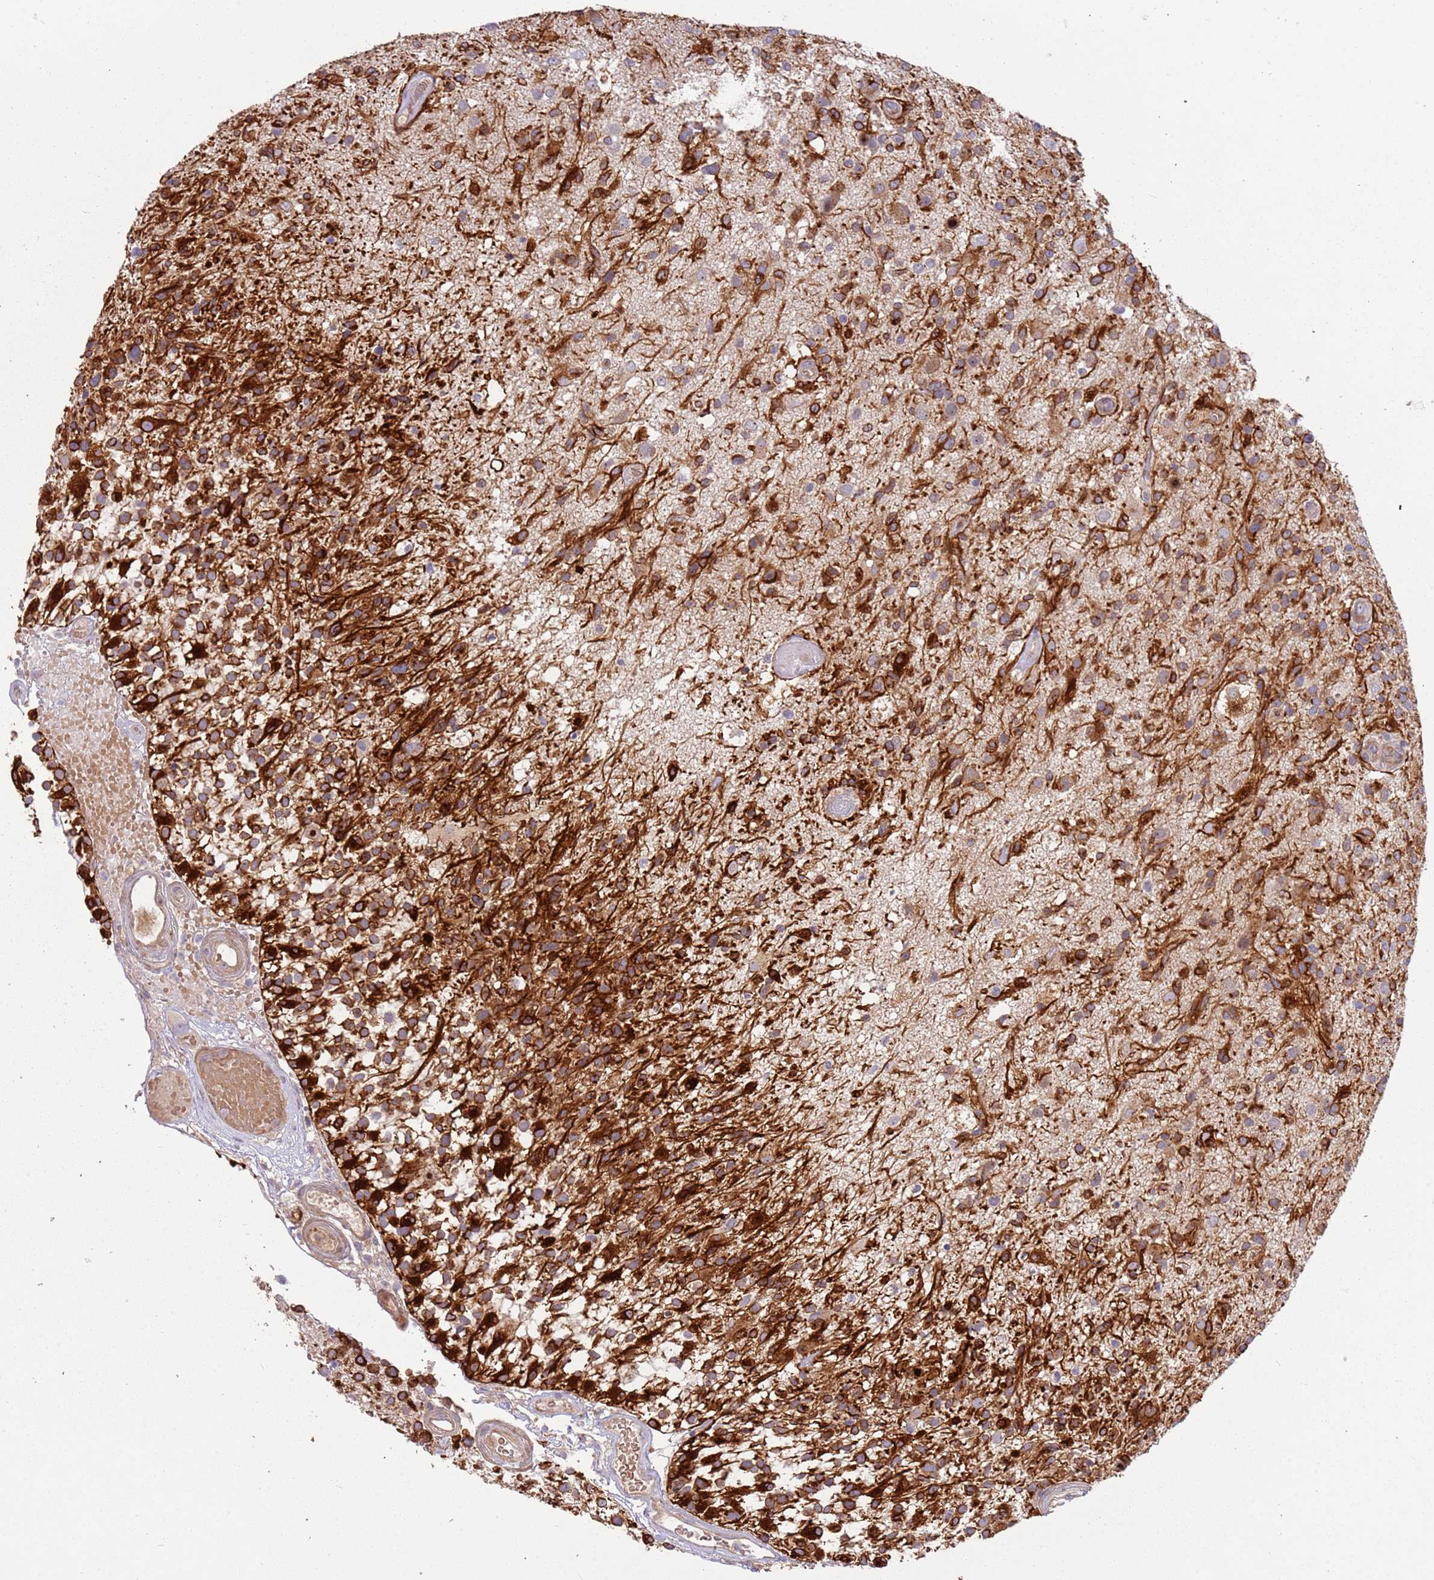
{"staining": {"intensity": "strong", "quantity": ">75%", "location": "cytoplasmic/membranous"}, "tissue": "glioma", "cell_type": "Tumor cells", "image_type": "cancer", "snomed": [{"axis": "morphology", "description": "Glioma, malignant, High grade"}, {"axis": "morphology", "description": "Glioblastoma, NOS"}, {"axis": "topography", "description": "Brain"}], "caption": "Immunohistochemical staining of human glioma shows strong cytoplasmic/membranous protein expression in about >75% of tumor cells. The staining was performed using DAB, with brown indicating positive protein expression. Nuclei are stained blue with hematoxylin.", "gene": "TRAPPC6B", "patient": {"sex": "male", "age": 60}}